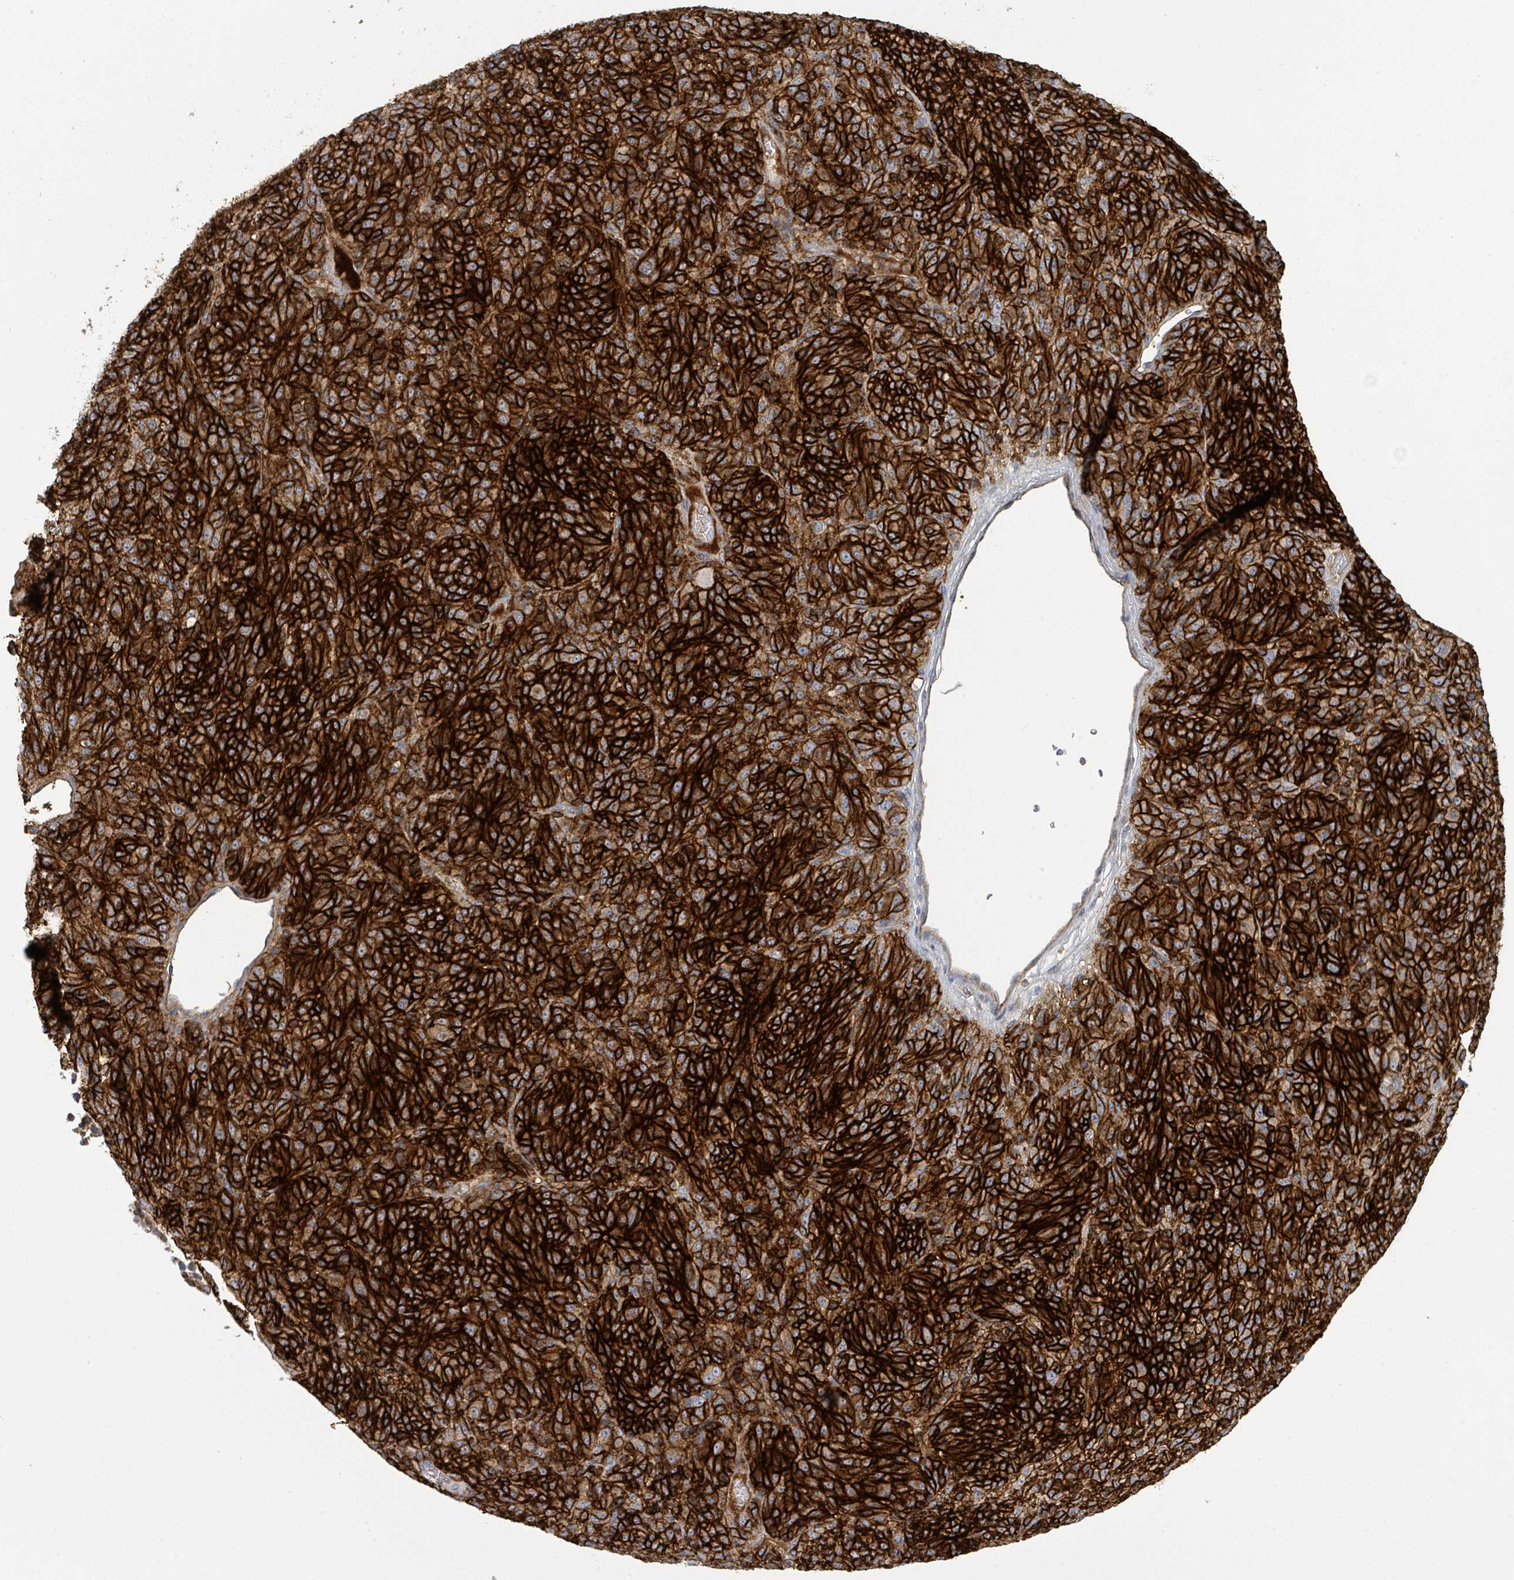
{"staining": {"intensity": "strong", "quantity": ">75%", "location": "cytoplasmic/membranous"}, "tissue": "melanoma", "cell_type": "Tumor cells", "image_type": "cancer", "snomed": [{"axis": "morphology", "description": "Malignant melanoma, Metastatic site"}, {"axis": "topography", "description": "Brain"}], "caption": "Protein expression analysis of melanoma displays strong cytoplasmic/membranous expression in approximately >75% of tumor cells. (Brightfield microscopy of DAB IHC at high magnification).", "gene": "TNFRSF14", "patient": {"sex": "female", "age": 56}}